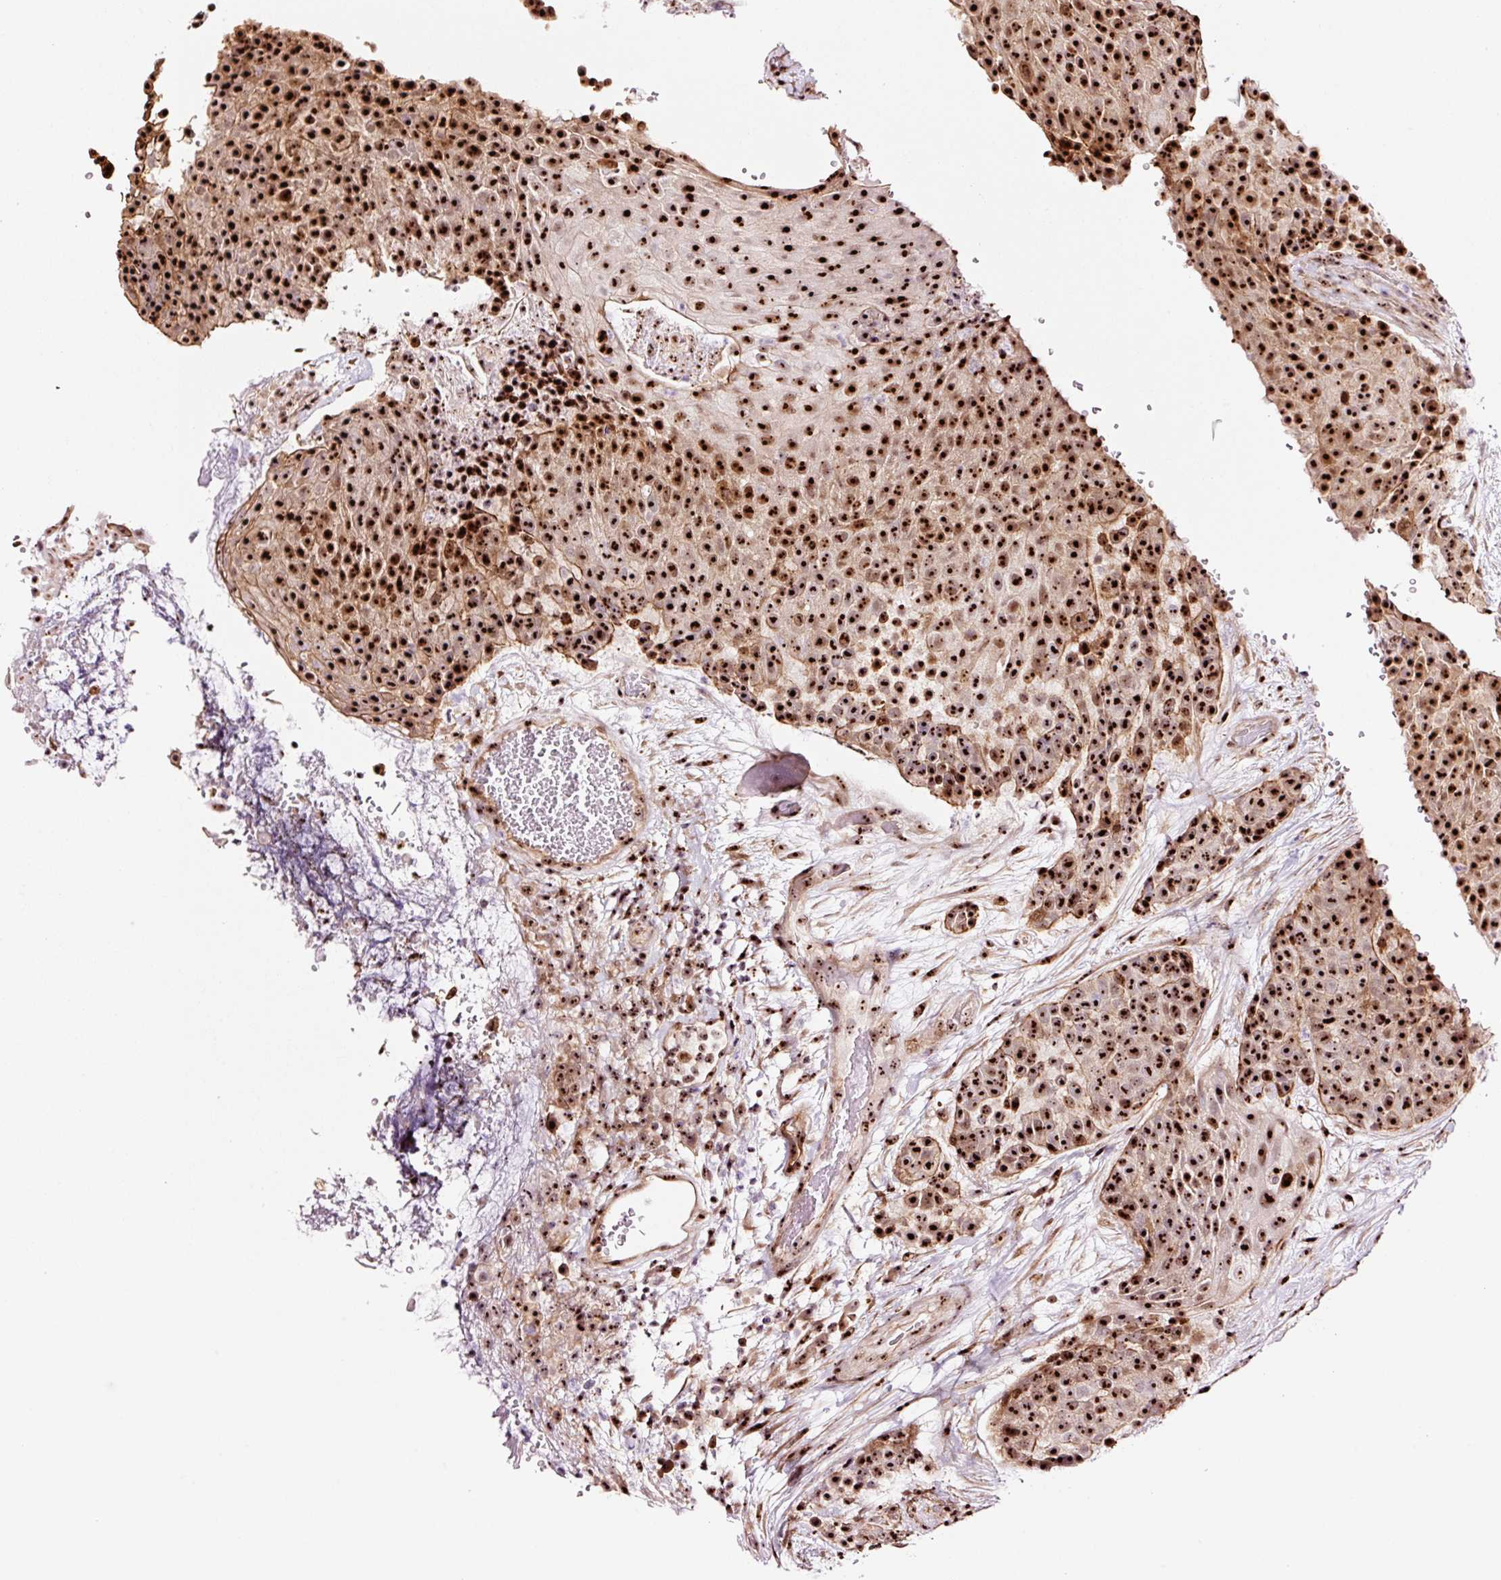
{"staining": {"intensity": "strong", "quantity": ">75%", "location": "nuclear"}, "tissue": "urothelial cancer", "cell_type": "Tumor cells", "image_type": "cancer", "snomed": [{"axis": "morphology", "description": "Urothelial carcinoma, High grade"}, {"axis": "topography", "description": "Urinary bladder"}], "caption": "The image shows staining of urothelial carcinoma (high-grade), revealing strong nuclear protein expression (brown color) within tumor cells.", "gene": "GNL3", "patient": {"sex": "female", "age": 63}}